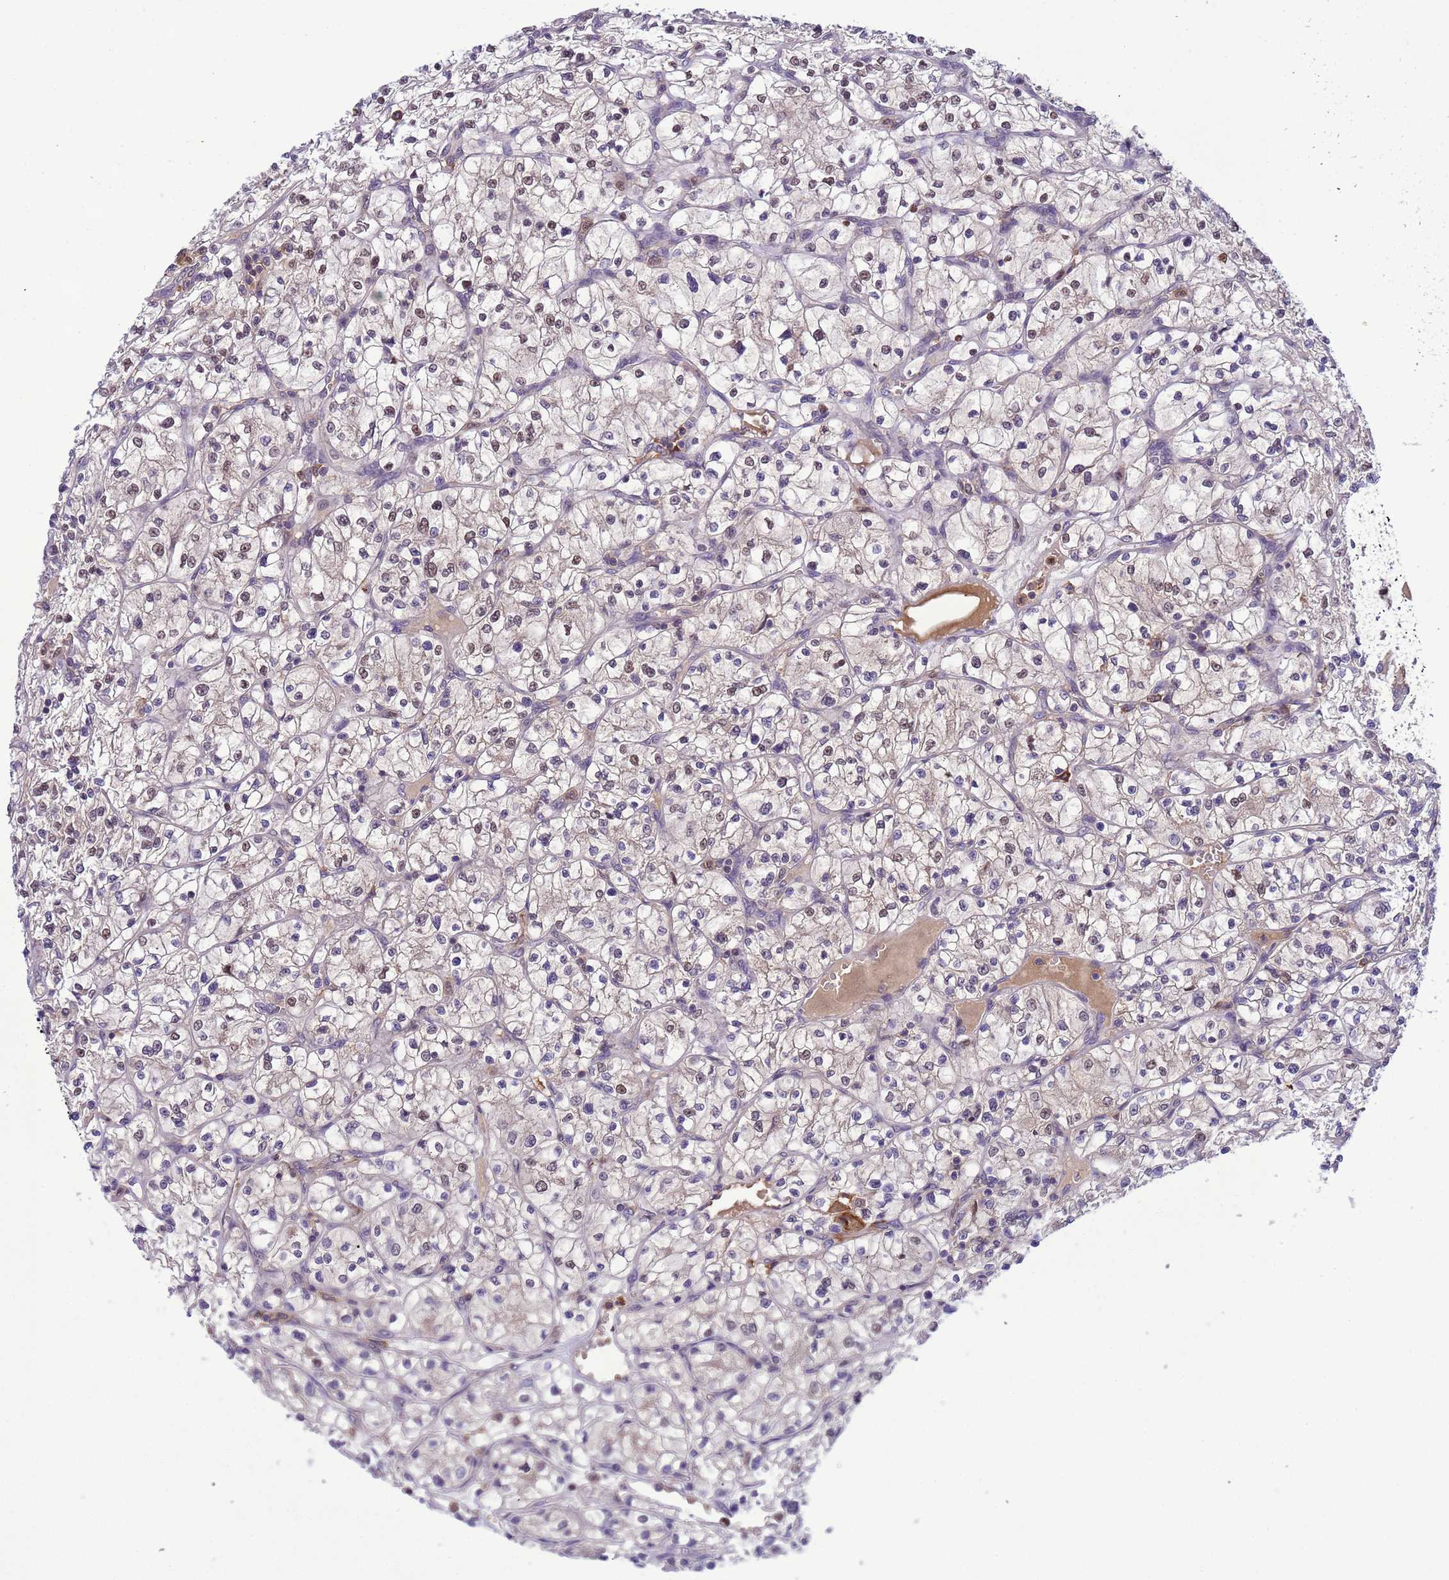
{"staining": {"intensity": "weak", "quantity": "<25%", "location": "nuclear"}, "tissue": "renal cancer", "cell_type": "Tumor cells", "image_type": "cancer", "snomed": [{"axis": "morphology", "description": "Adenocarcinoma, NOS"}, {"axis": "topography", "description": "Kidney"}], "caption": "Immunohistochemical staining of human renal adenocarcinoma demonstrates no significant expression in tumor cells.", "gene": "CD53", "patient": {"sex": "female", "age": 64}}